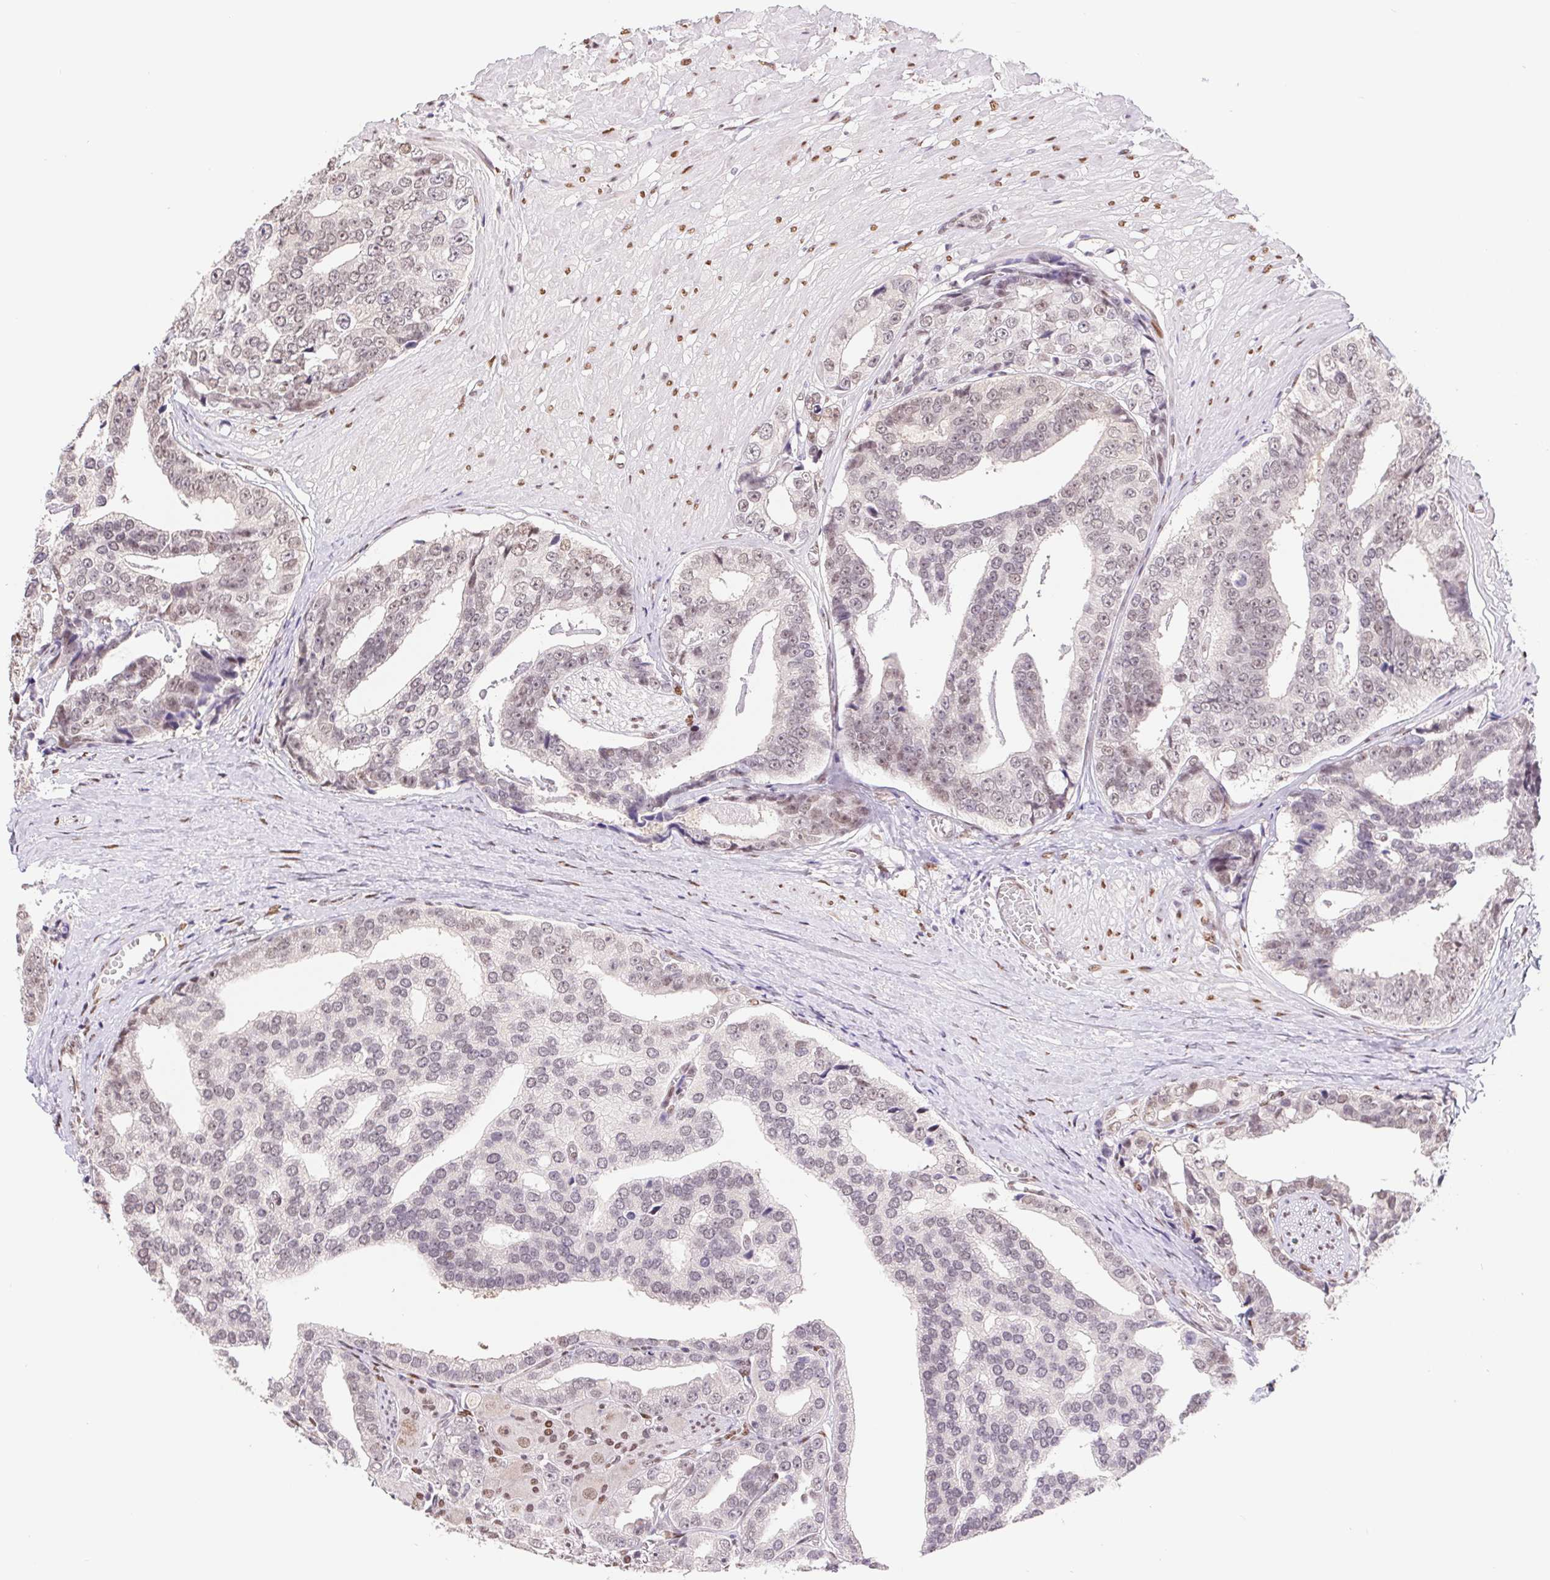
{"staining": {"intensity": "weak", "quantity": "<25%", "location": "nuclear"}, "tissue": "prostate cancer", "cell_type": "Tumor cells", "image_type": "cancer", "snomed": [{"axis": "morphology", "description": "Adenocarcinoma, High grade"}, {"axis": "topography", "description": "Prostate"}], "caption": "An image of prostate cancer stained for a protein demonstrates no brown staining in tumor cells.", "gene": "CAND1", "patient": {"sex": "male", "age": 71}}